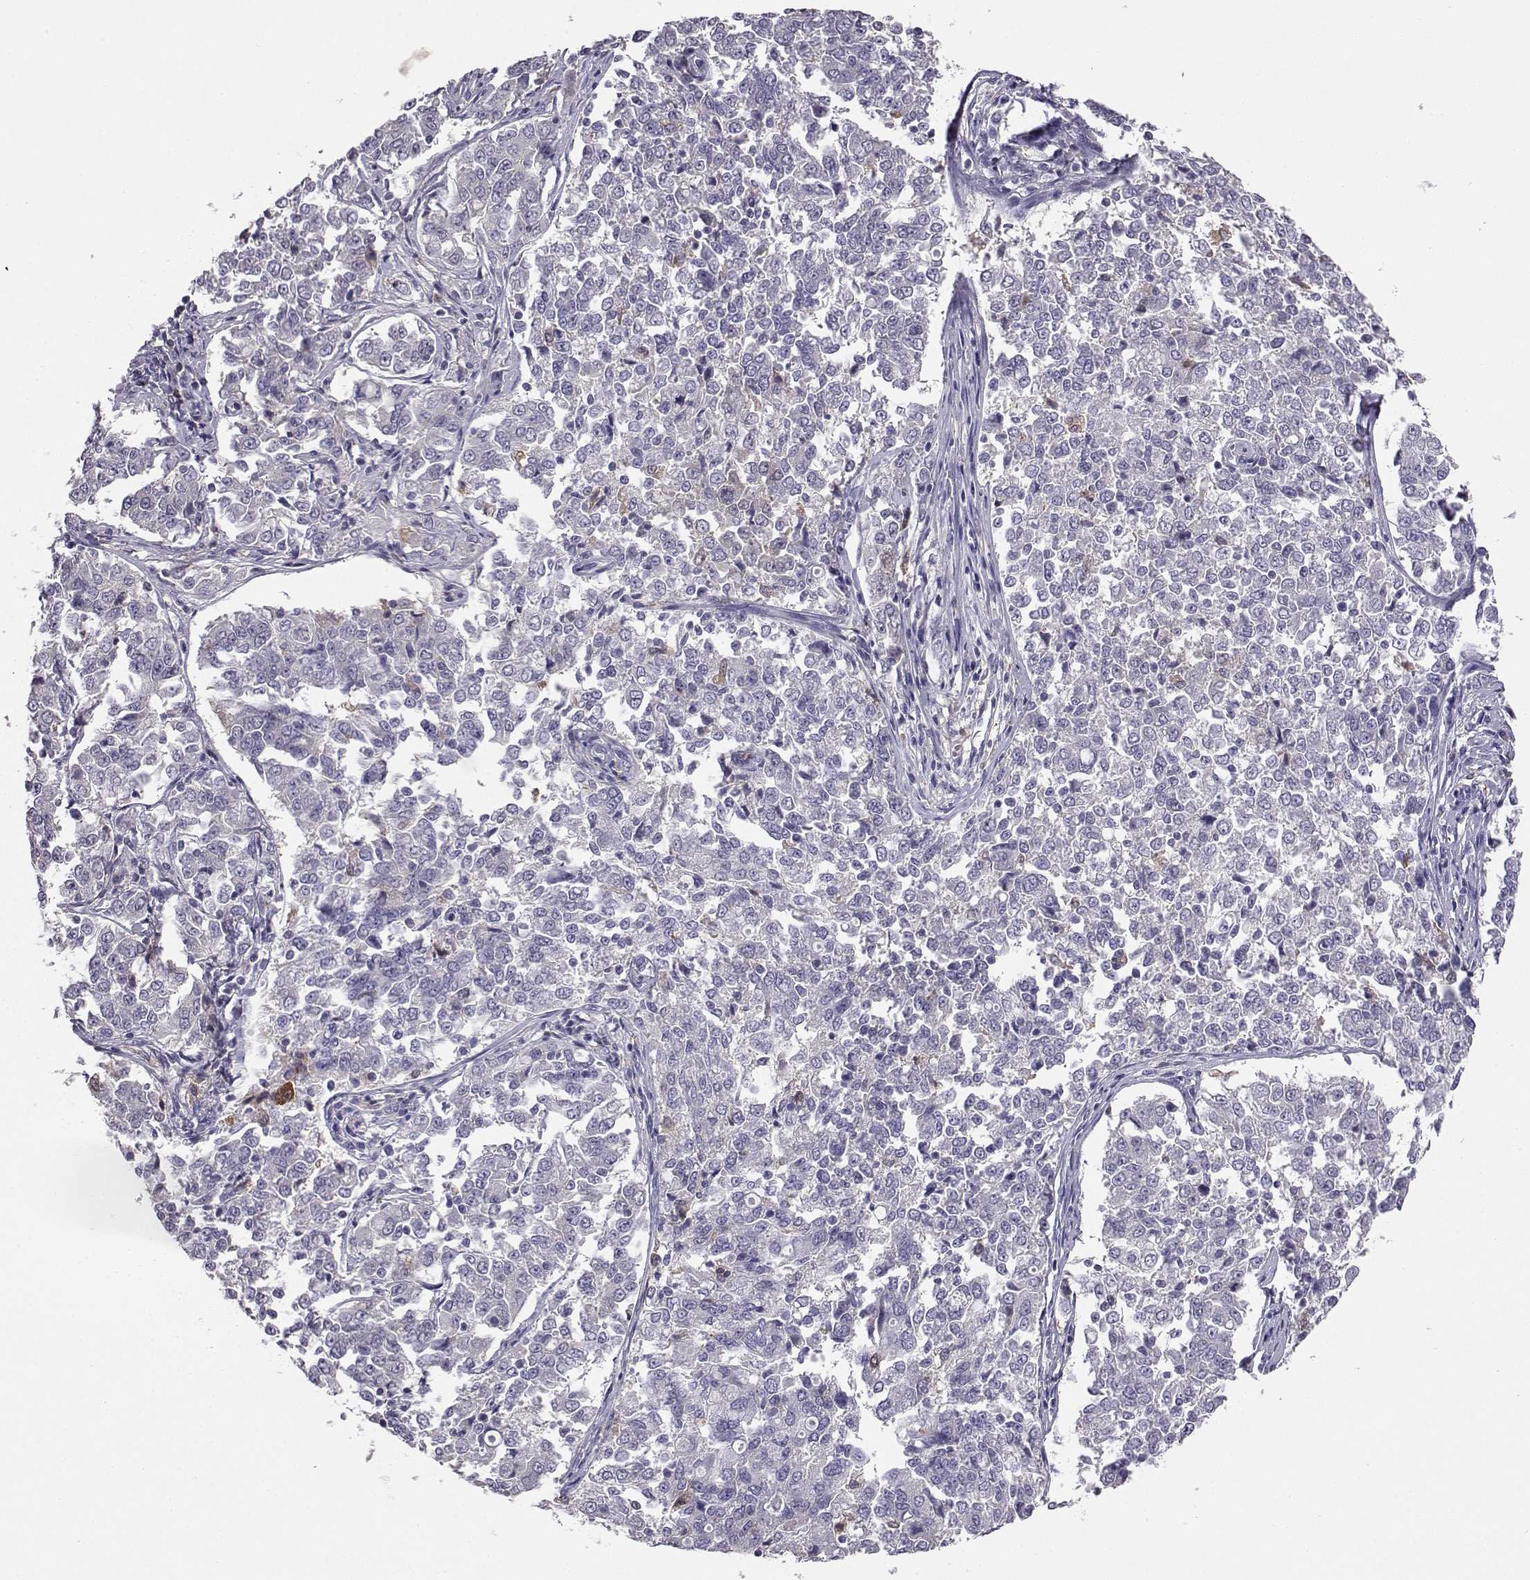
{"staining": {"intensity": "negative", "quantity": "none", "location": "none"}, "tissue": "endometrial cancer", "cell_type": "Tumor cells", "image_type": "cancer", "snomed": [{"axis": "morphology", "description": "Adenocarcinoma, NOS"}, {"axis": "topography", "description": "Endometrium"}], "caption": "Endometrial cancer (adenocarcinoma) was stained to show a protein in brown. There is no significant positivity in tumor cells. Nuclei are stained in blue.", "gene": "AKR1B1", "patient": {"sex": "female", "age": 43}}